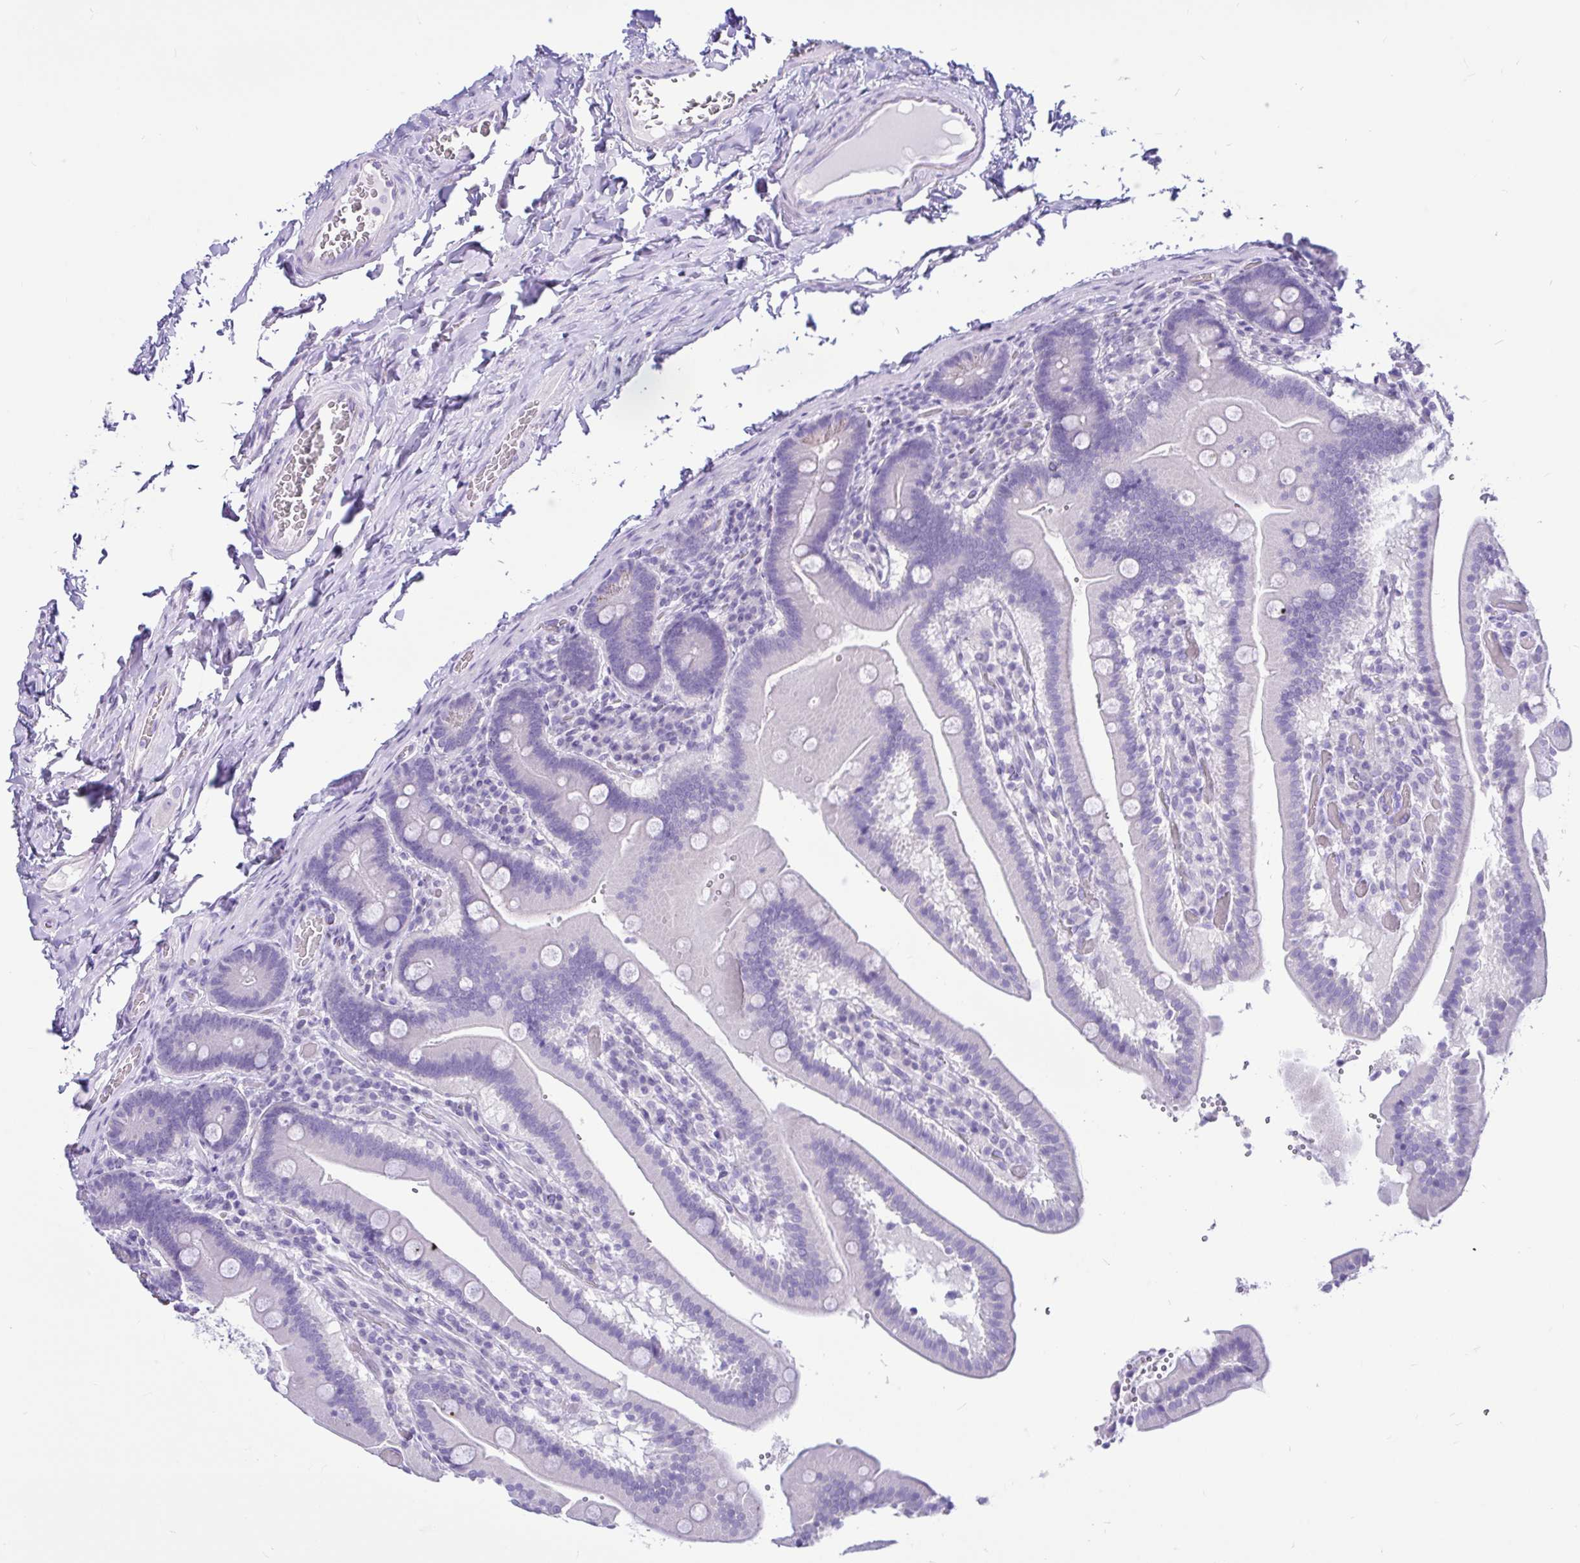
{"staining": {"intensity": "negative", "quantity": "none", "location": "none"}, "tissue": "duodenum", "cell_type": "Glandular cells", "image_type": "normal", "snomed": [{"axis": "morphology", "description": "Normal tissue, NOS"}, {"axis": "topography", "description": "Duodenum"}], "caption": "Image shows no protein staining in glandular cells of benign duodenum.", "gene": "CYP19A1", "patient": {"sex": "female", "age": 62}}